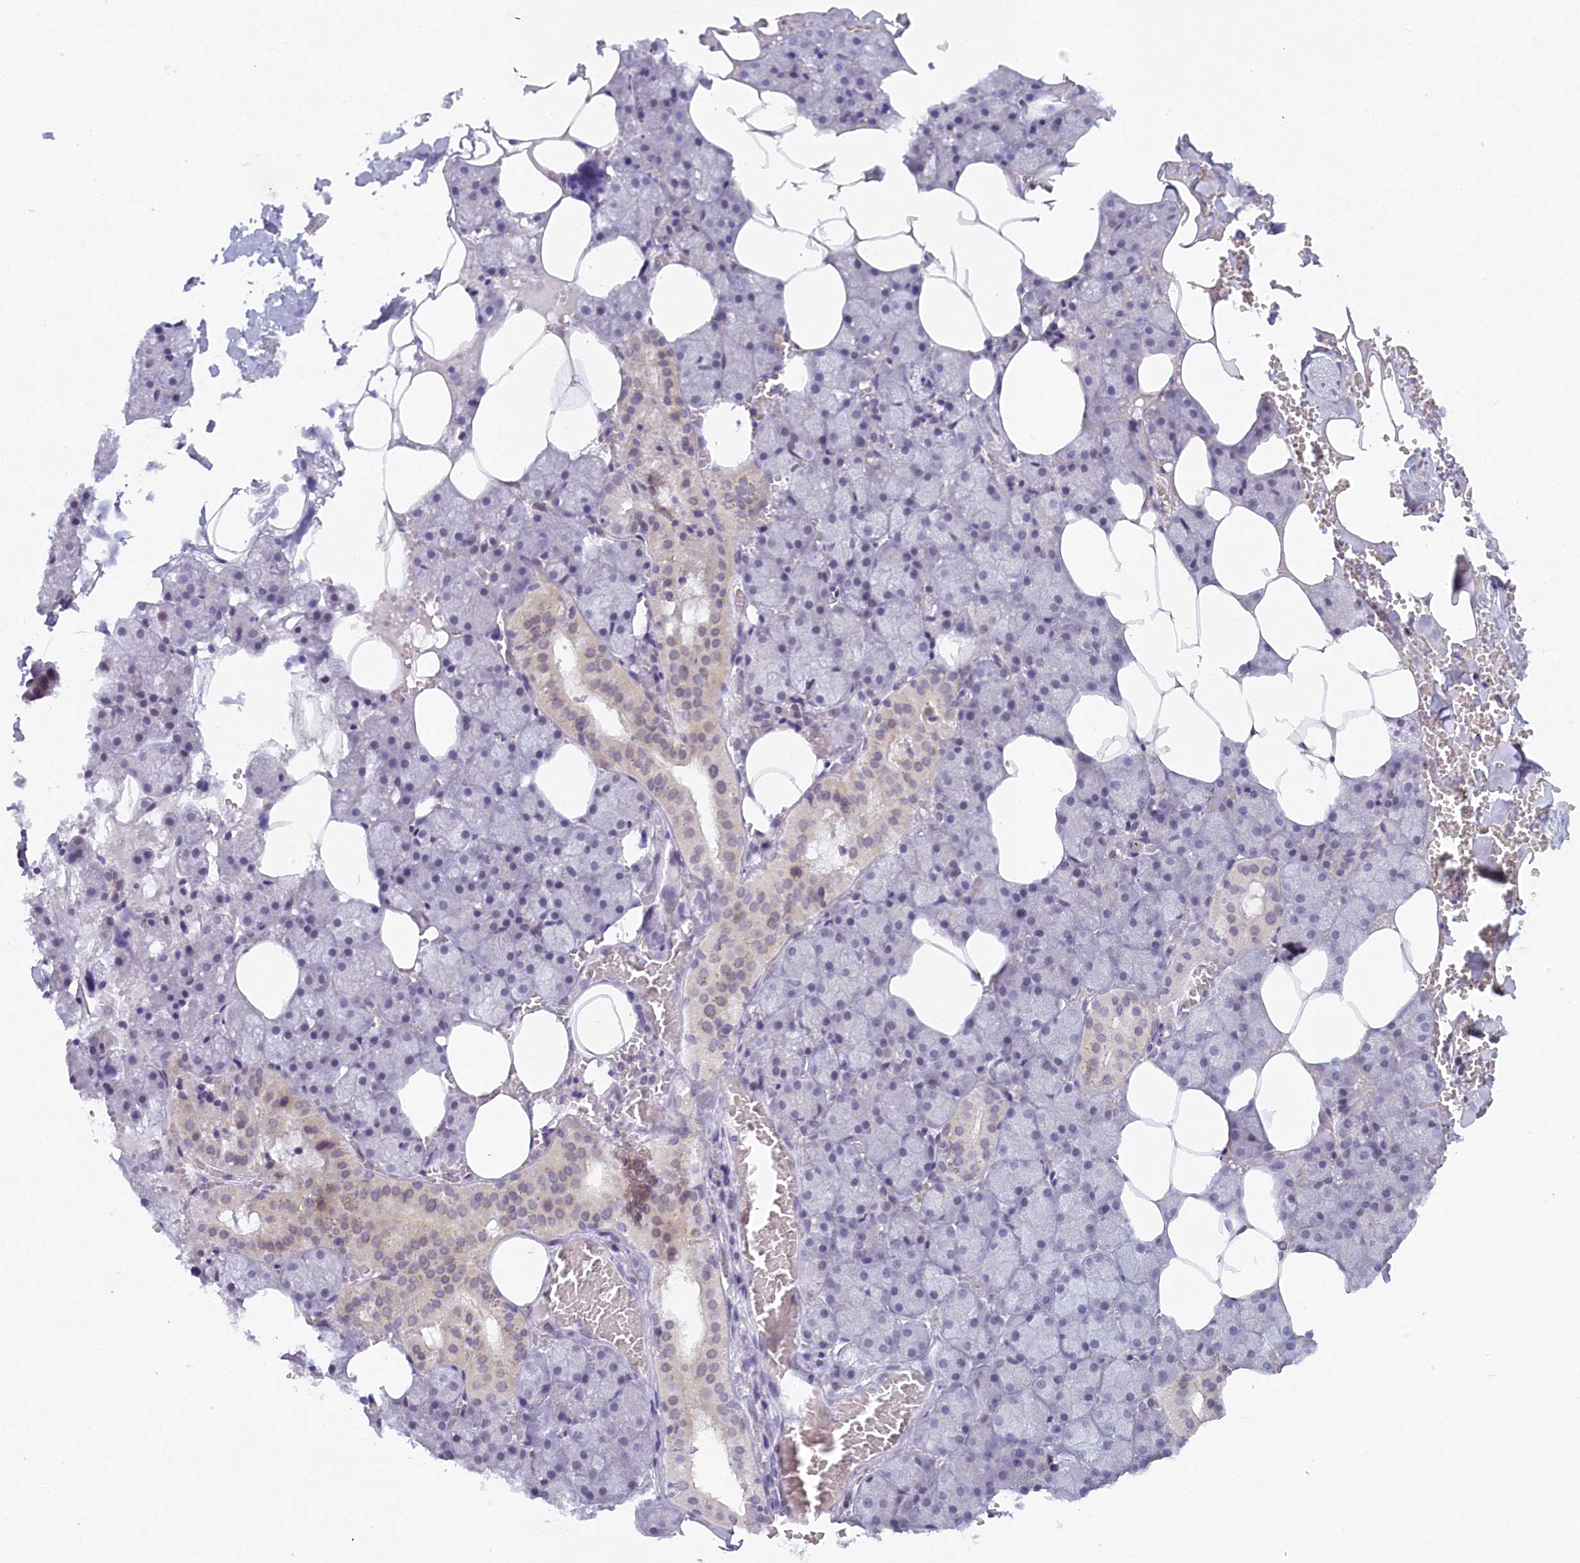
{"staining": {"intensity": "negative", "quantity": "none", "location": "none"}, "tissue": "salivary gland", "cell_type": "Glandular cells", "image_type": "normal", "snomed": [{"axis": "morphology", "description": "Normal tissue, NOS"}, {"axis": "topography", "description": "Salivary gland"}], "caption": "Image shows no protein positivity in glandular cells of unremarkable salivary gland.", "gene": "SEC31B", "patient": {"sex": "male", "age": 62}}